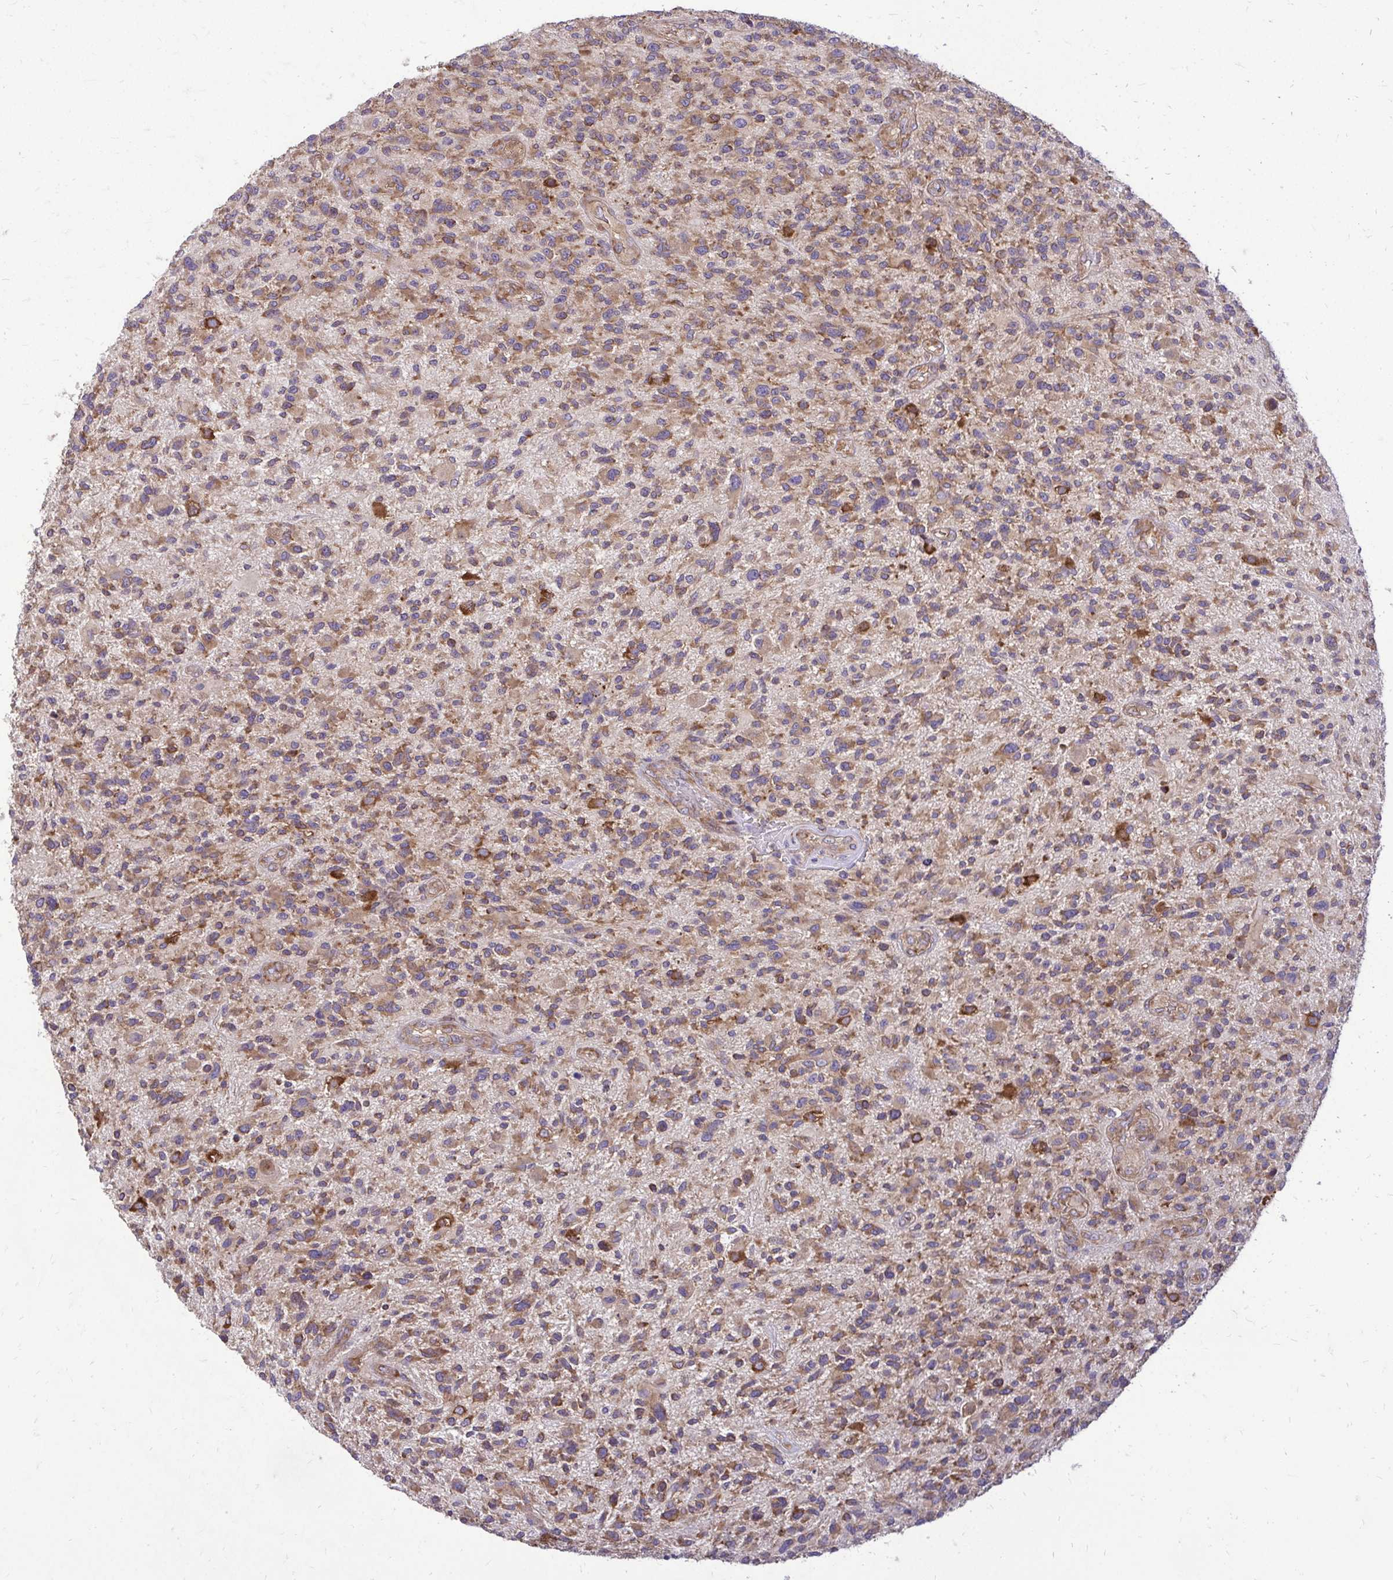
{"staining": {"intensity": "moderate", "quantity": ">75%", "location": "cytoplasmic/membranous"}, "tissue": "glioma", "cell_type": "Tumor cells", "image_type": "cancer", "snomed": [{"axis": "morphology", "description": "Glioma, malignant, High grade"}, {"axis": "topography", "description": "Brain"}], "caption": "DAB immunohistochemical staining of malignant glioma (high-grade) displays moderate cytoplasmic/membranous protein staining in approximately >75% of tumor cells.", "gene": "FMR1", "patient": {"sex": "male", "age": 47}}